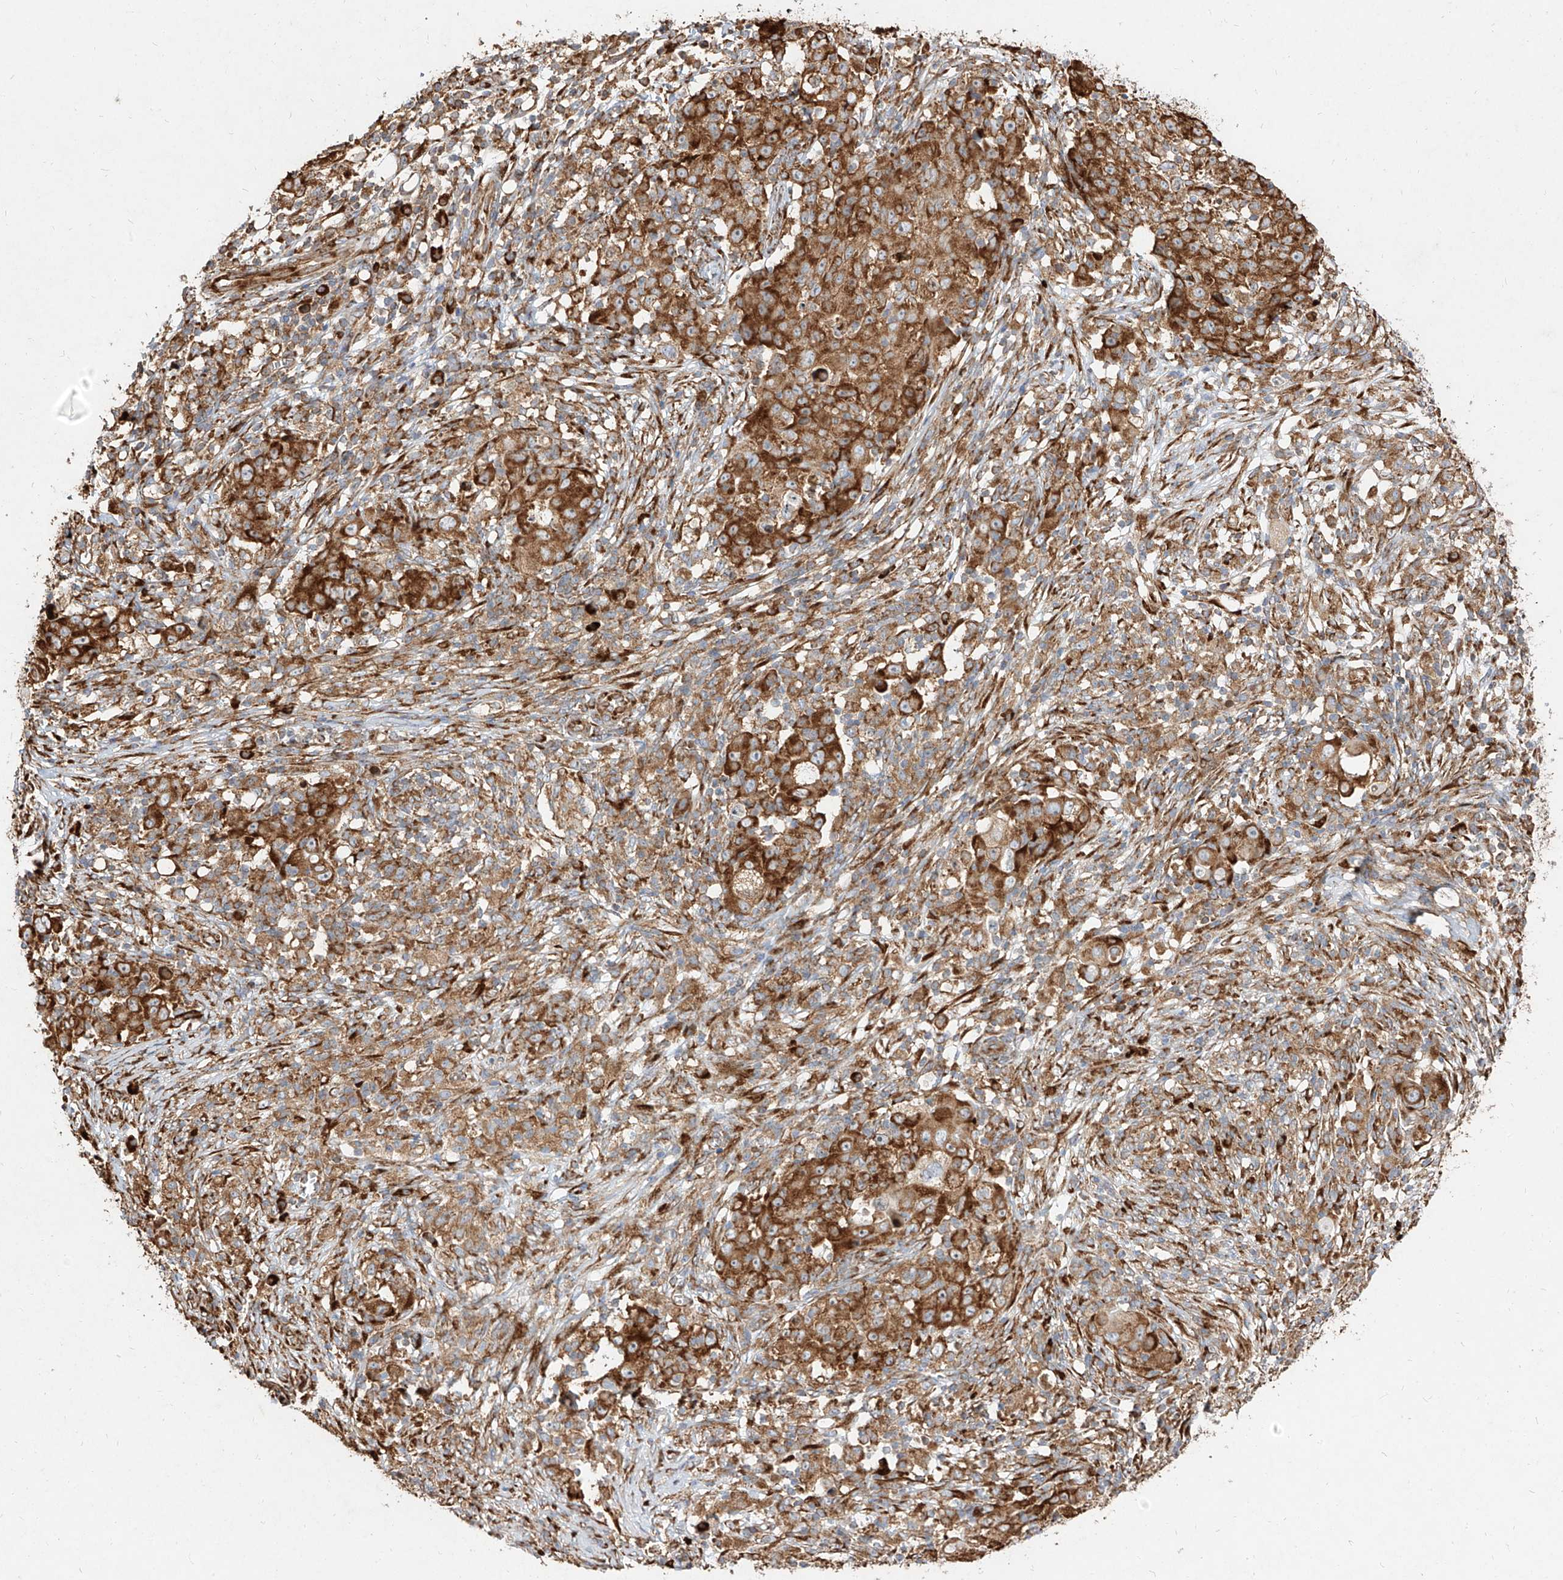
{"staining": {"intensity": "strong", "quantity": ">75%", "location": "cytoplasmic/membranous"}, "tissue": "ovarian cancer", "cell_type": "Tumor cells", "image_type": "cancer", "snomed": [{"axis": "morphology", "description": "Carcinoma, endometroid"}, {"axis": "topography", "description": "Ovary"}], "caption": "IHC image of human ovarian cancer (endometroid carcinoma) stained for a protein (brown), which displays high levels of strong cytoplasmic/membranous staining in about >75% of tumor cells.", "gene": "RPS25", "patient": {"sex": "female", "age": 42}}